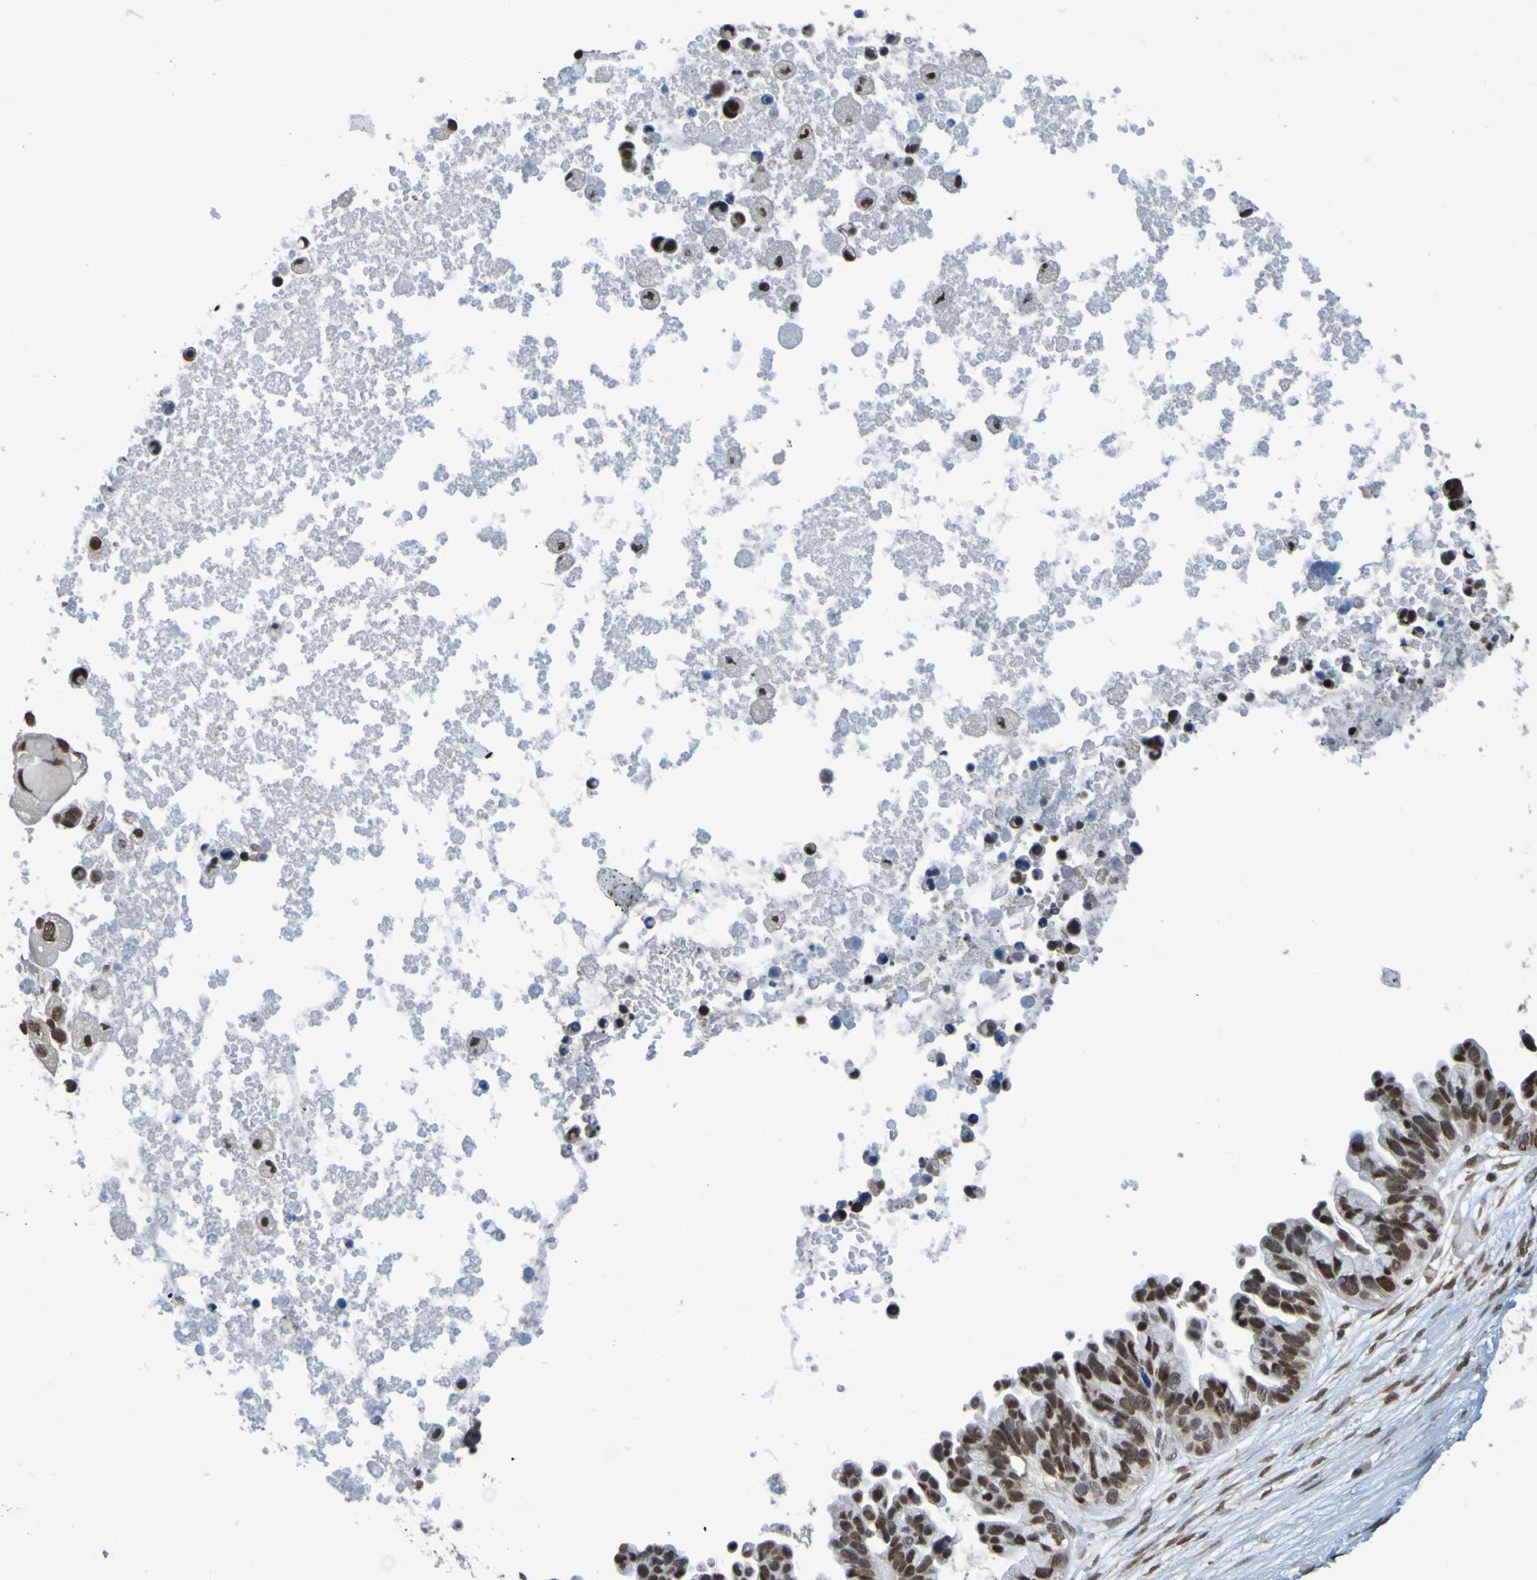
{"staining": {"intensity": "strong", "quantity": ">75%", "location": "nuclear"}, "tissue": "ovarian cancer", "cell_type": "Tumor cells", "image_type": "cancer", "snomed": [{"axis": "morphology", "description": "Cystadenocarcinoma, serous, NOS"}, {"axis": "topography", "description": "Ovary"}], "caption": "Tumor cells demonstrate high levels of strong nuclear positivity in about >75% of cells in ovarian cancer.", "gene": "HDAC2", "patient": {"sex": "female", "age": 56}}